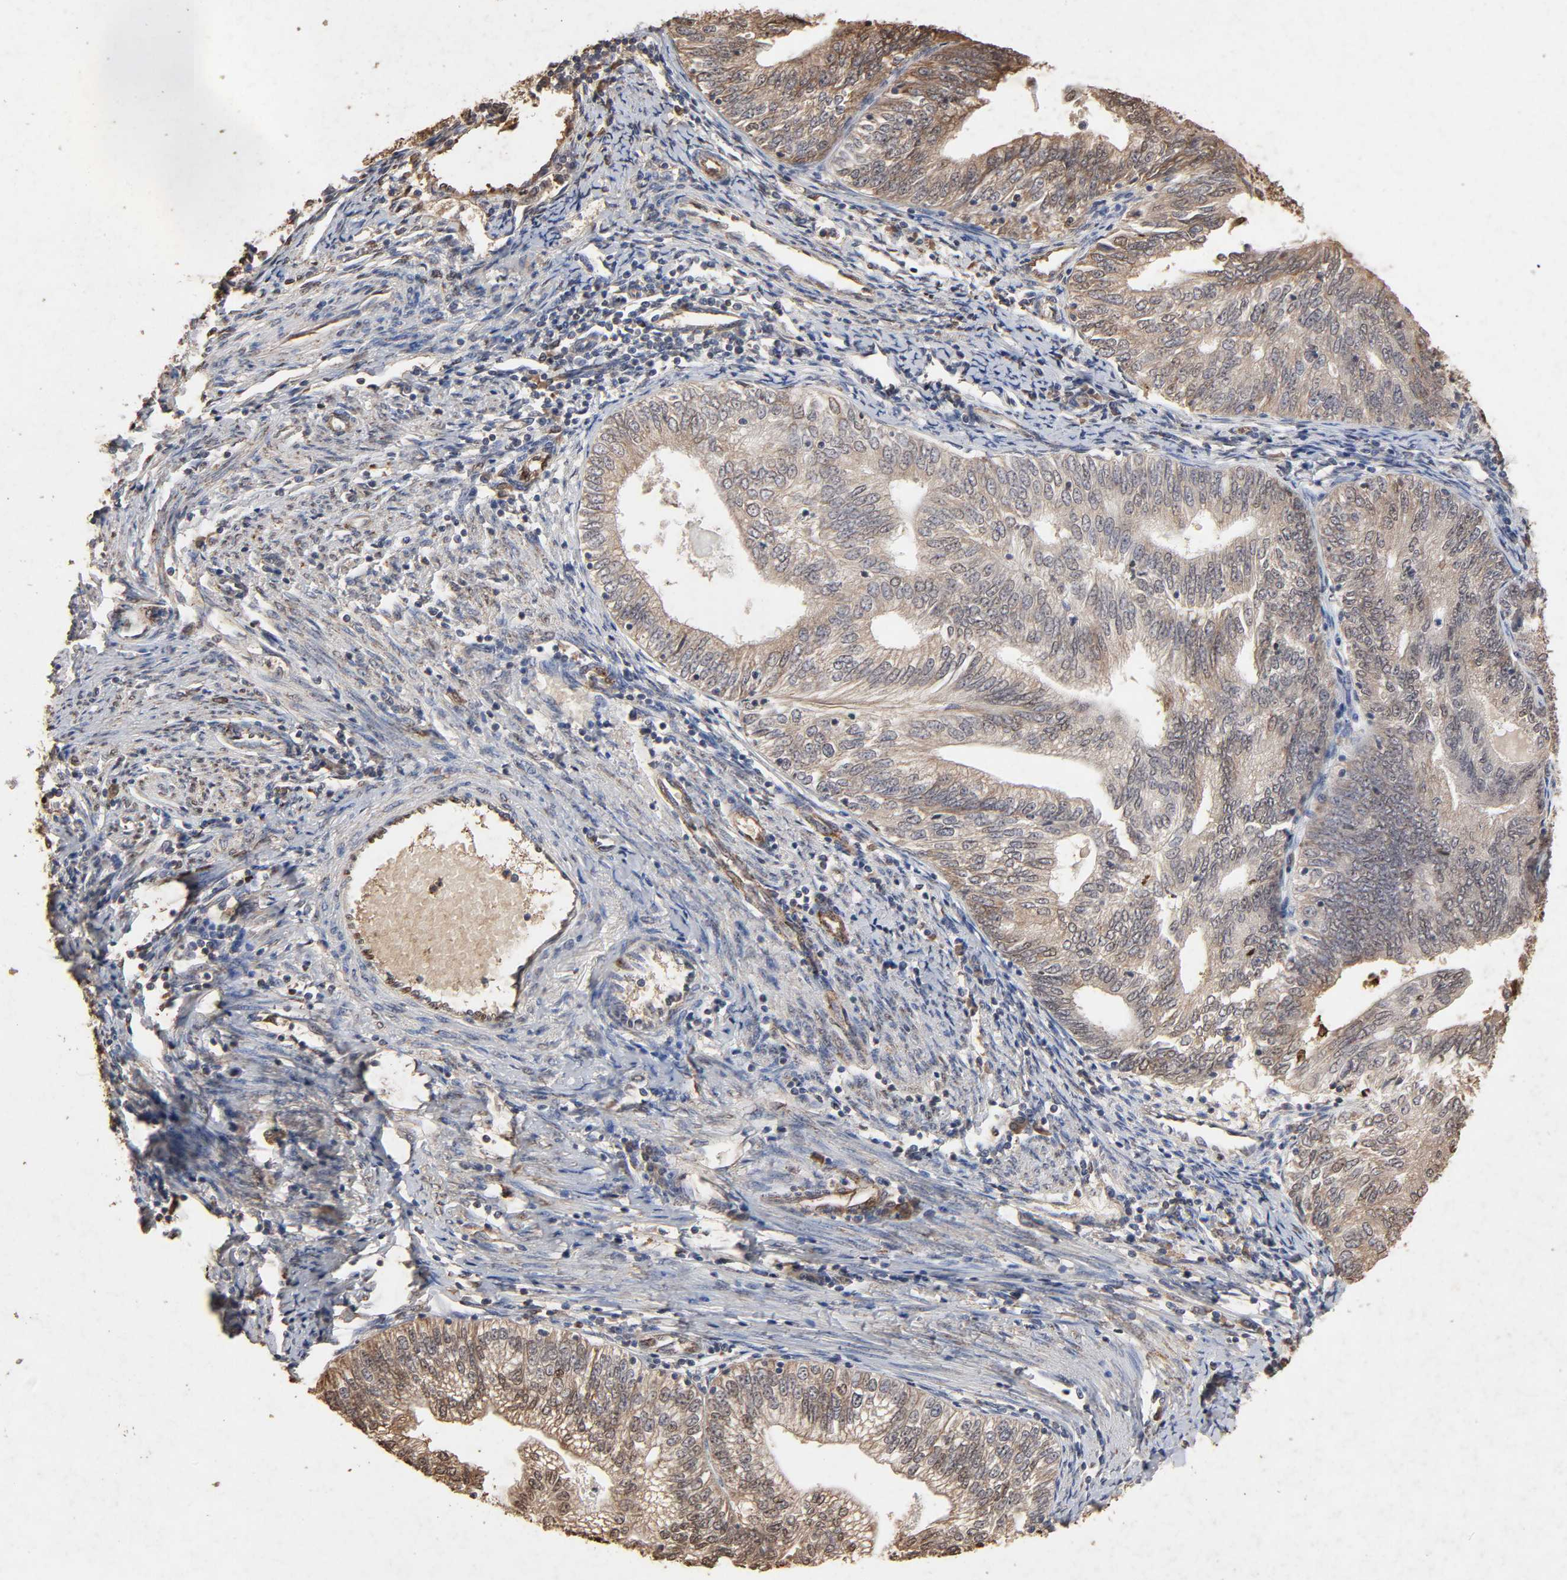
{"staining": {"intensity": "strong", "quantity": "25%-75%", "location": "cytoplasmic/membranous"}, "tissue": "endometrial cancer", "cell_type": "Tumor cells", "image_type": "cancer", "snomed": [{"axis": "morphology", "description": "Adenocarcinoma, NOS"}, {"axis": "topography", "description": "Endometrium"}], "caption": "Brown immunohistochemical staining in endometrial adenocarcinoma demonstrates strong cytoplasmic/membranous staining in approximately 25%-75% of tumor cells.", "gene": "CYCS", "patient": {"sex": "female", "age": 69}}